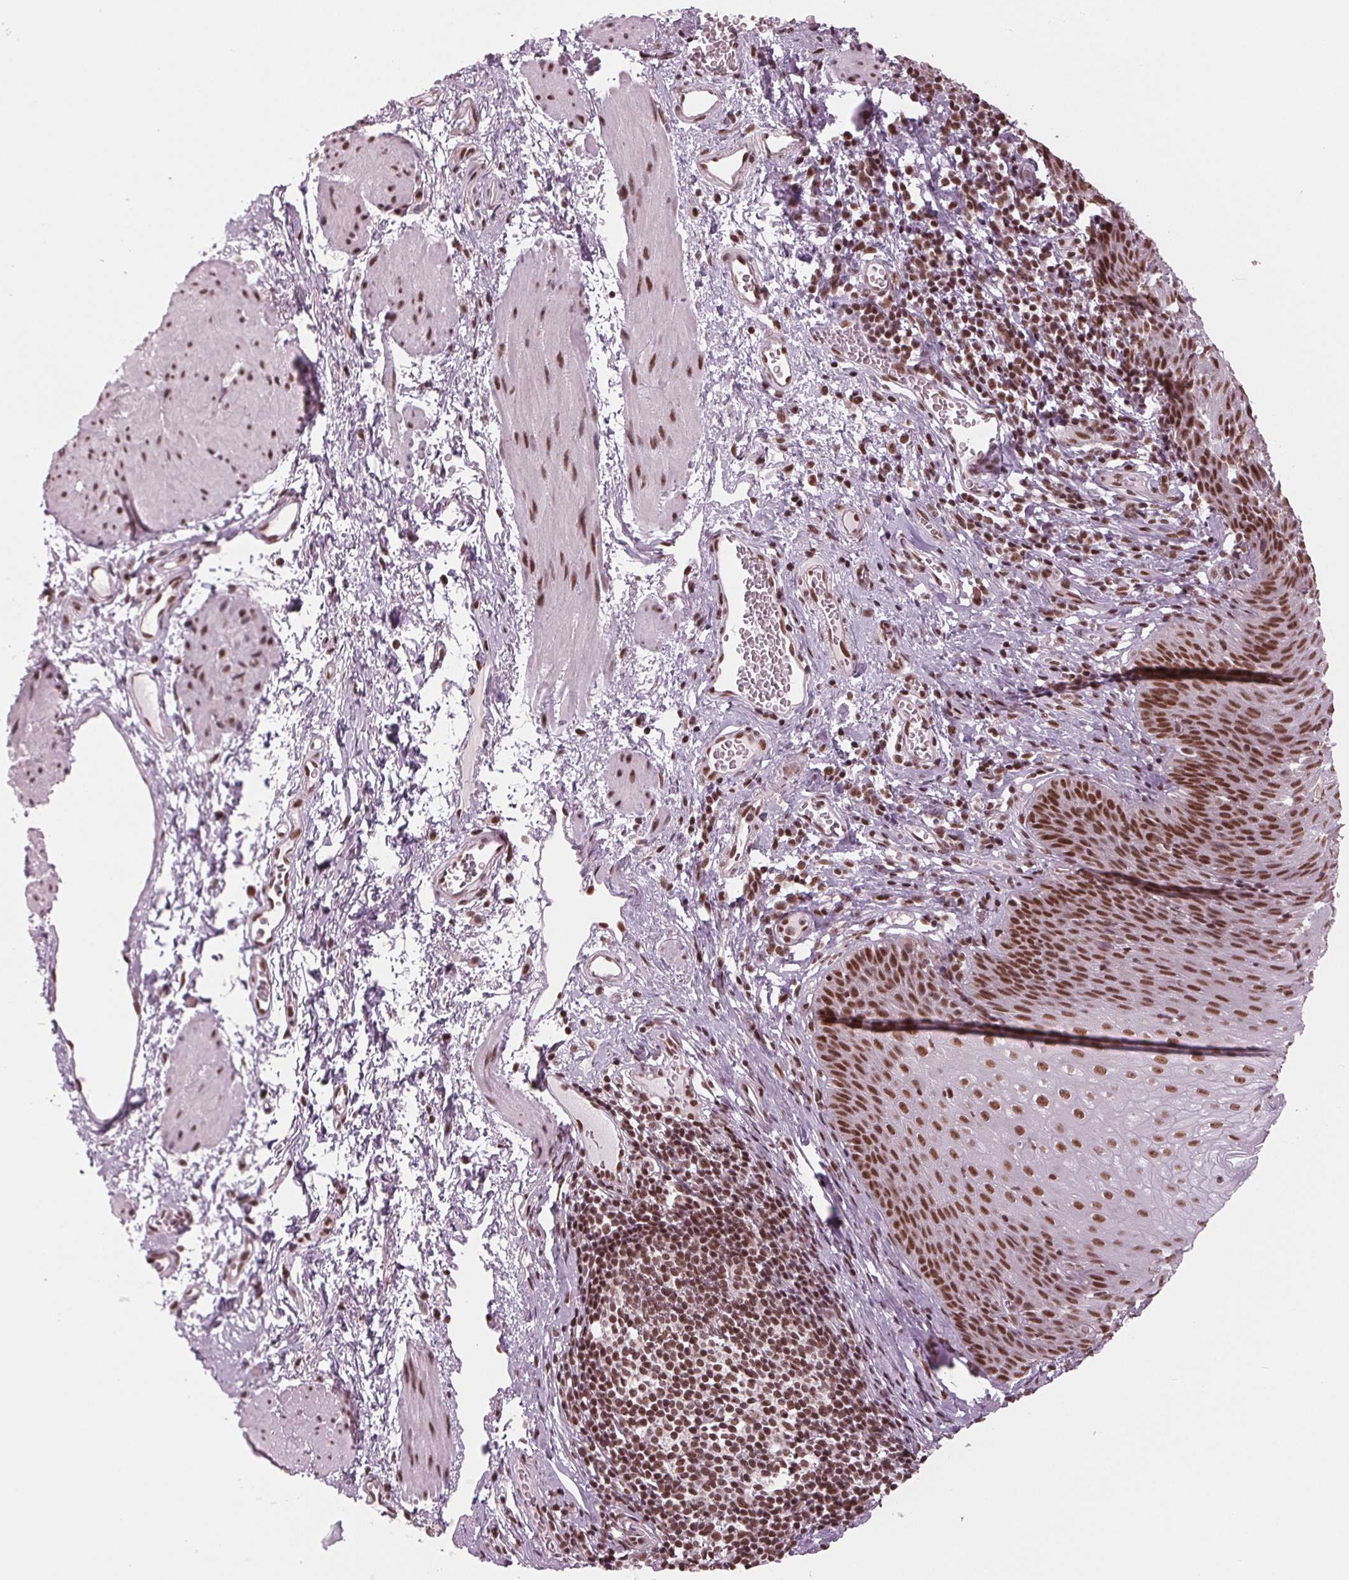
{"staining": {"intensity": "strong", "quantity": ">75%", "location": "nuclear"}, "tissue": "esophagus", "cell_type": "Squamous epithelial cells", "image_type": "normal", "snomed": [{"axis": "morphology", "description": "Normal tissue, NOS"}, {"axis": "topography", "description": "Esophagus"}], "caption": "High-magnification brightfield microscopy of normal esophagus stained with DAB (3,3'-diaminobenzidine) (brown) and counterstained with hematoxylin (blue). squamous epithelial cells exhibit strong nuclear positivity is present in approximately>75% of cells. Nuclei are stained in blue.", "gene": "LSM2", "patient": {"sex": "male", "age": 72}}